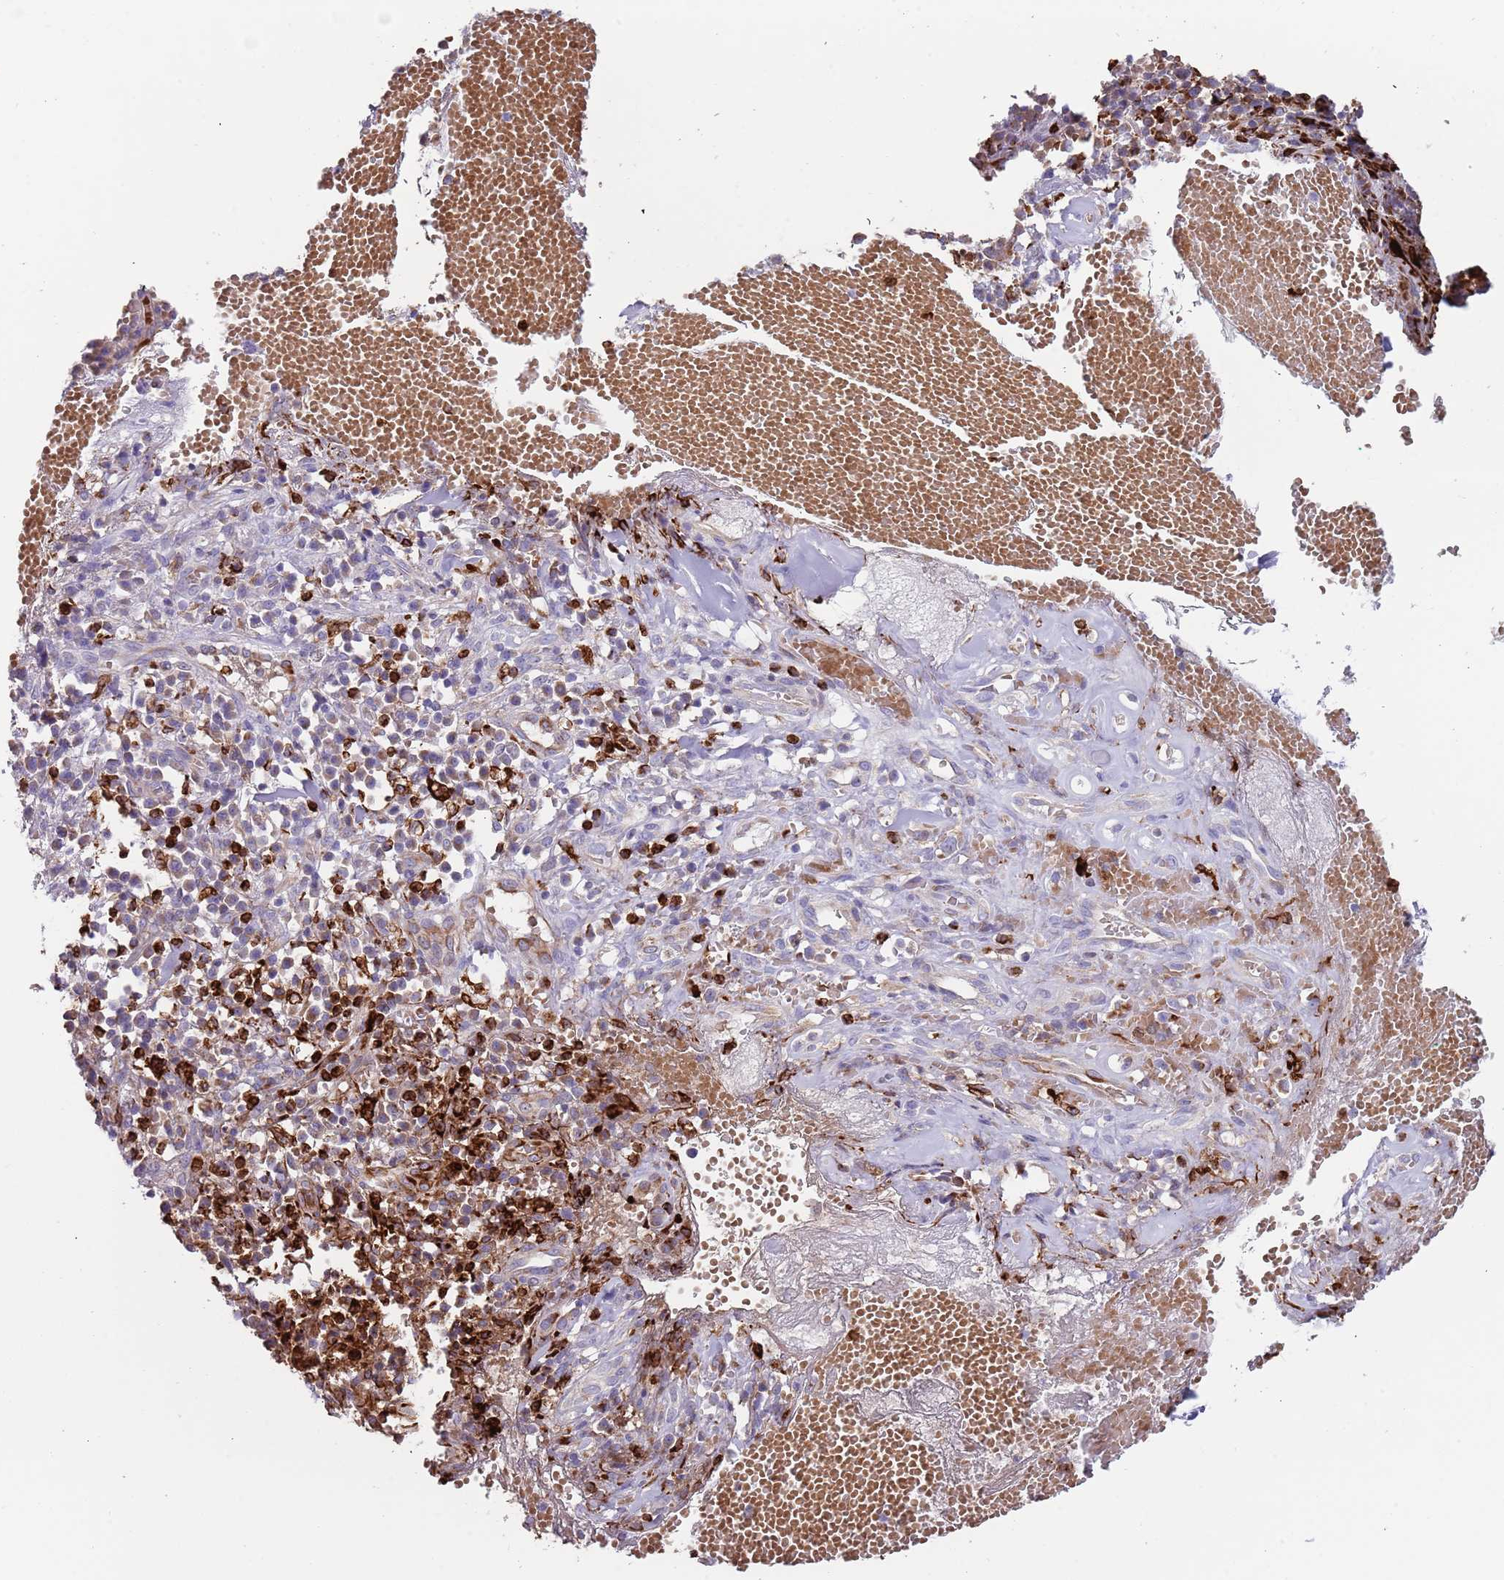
{"staining": {"intensity": "negative", "quantity": "none", "location": "none"}, "tissue": "adipose tissue", "cell_type": "Adipocytes", "image_type": "normal", "snomed": [{"axis": "morphology", "description": "Normal tissue, NOS"}, {"axis": "morphology", "description": "Basal cell carcinoma"}, {"axis": "topography", "description": "Cartilage tissue"}, {"axis": "topography", "description": "Nasopharynx"}, {"axis": "topography", "description": "Oral tissue"}], "caption": "High power microscopy histopathology image of an IHC micrograph of benign adipose tissue, revealing no significant positivity in adipocytes. (DAB immunohistochemistry visualized using brightfield microscopy, high magnification).", "gene": "TMEM251", "patient": {"sex": "female", "age": 77}}